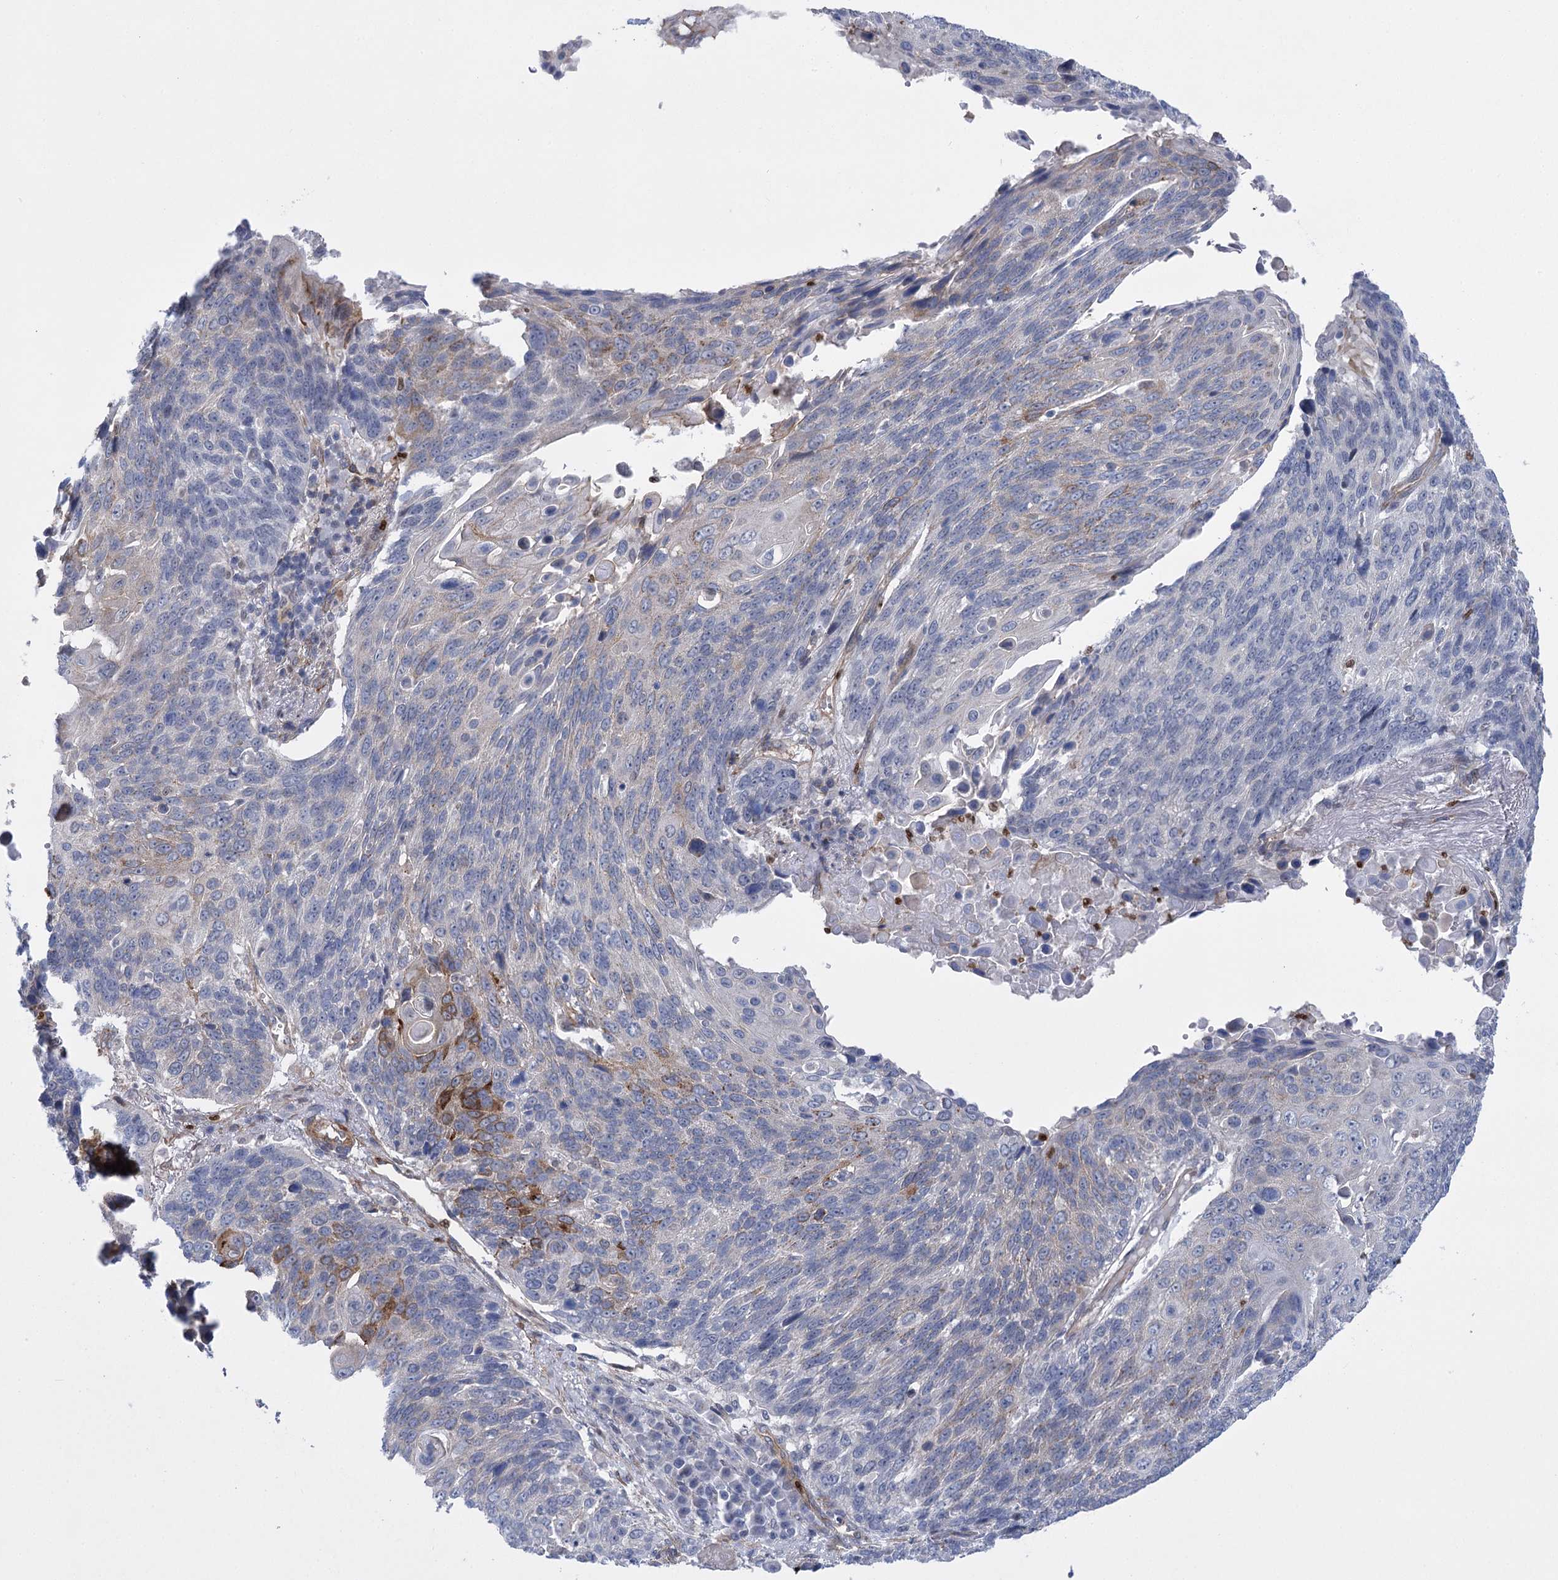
{"staining": {"intensity": "moderate", "quantity": "<25%", "location": "cytoplasmic/membranous"}, "tissue": "lung cancer", "cell_type": "Tumor cells", "image_type": "cancer", "snomed": [{"axis": "morphology", "description": "Squamous cell carcinoma, NOS"}, {"axis": "topography", "description": "Lung"}], "caption": "A histopathology image of lung cancer stained for a protein exhibits moderate cytoplasmic/membranous brown staining in tumor cells.", "gene": "THAP6", "patient": {"sex": "male", "age": 66}}